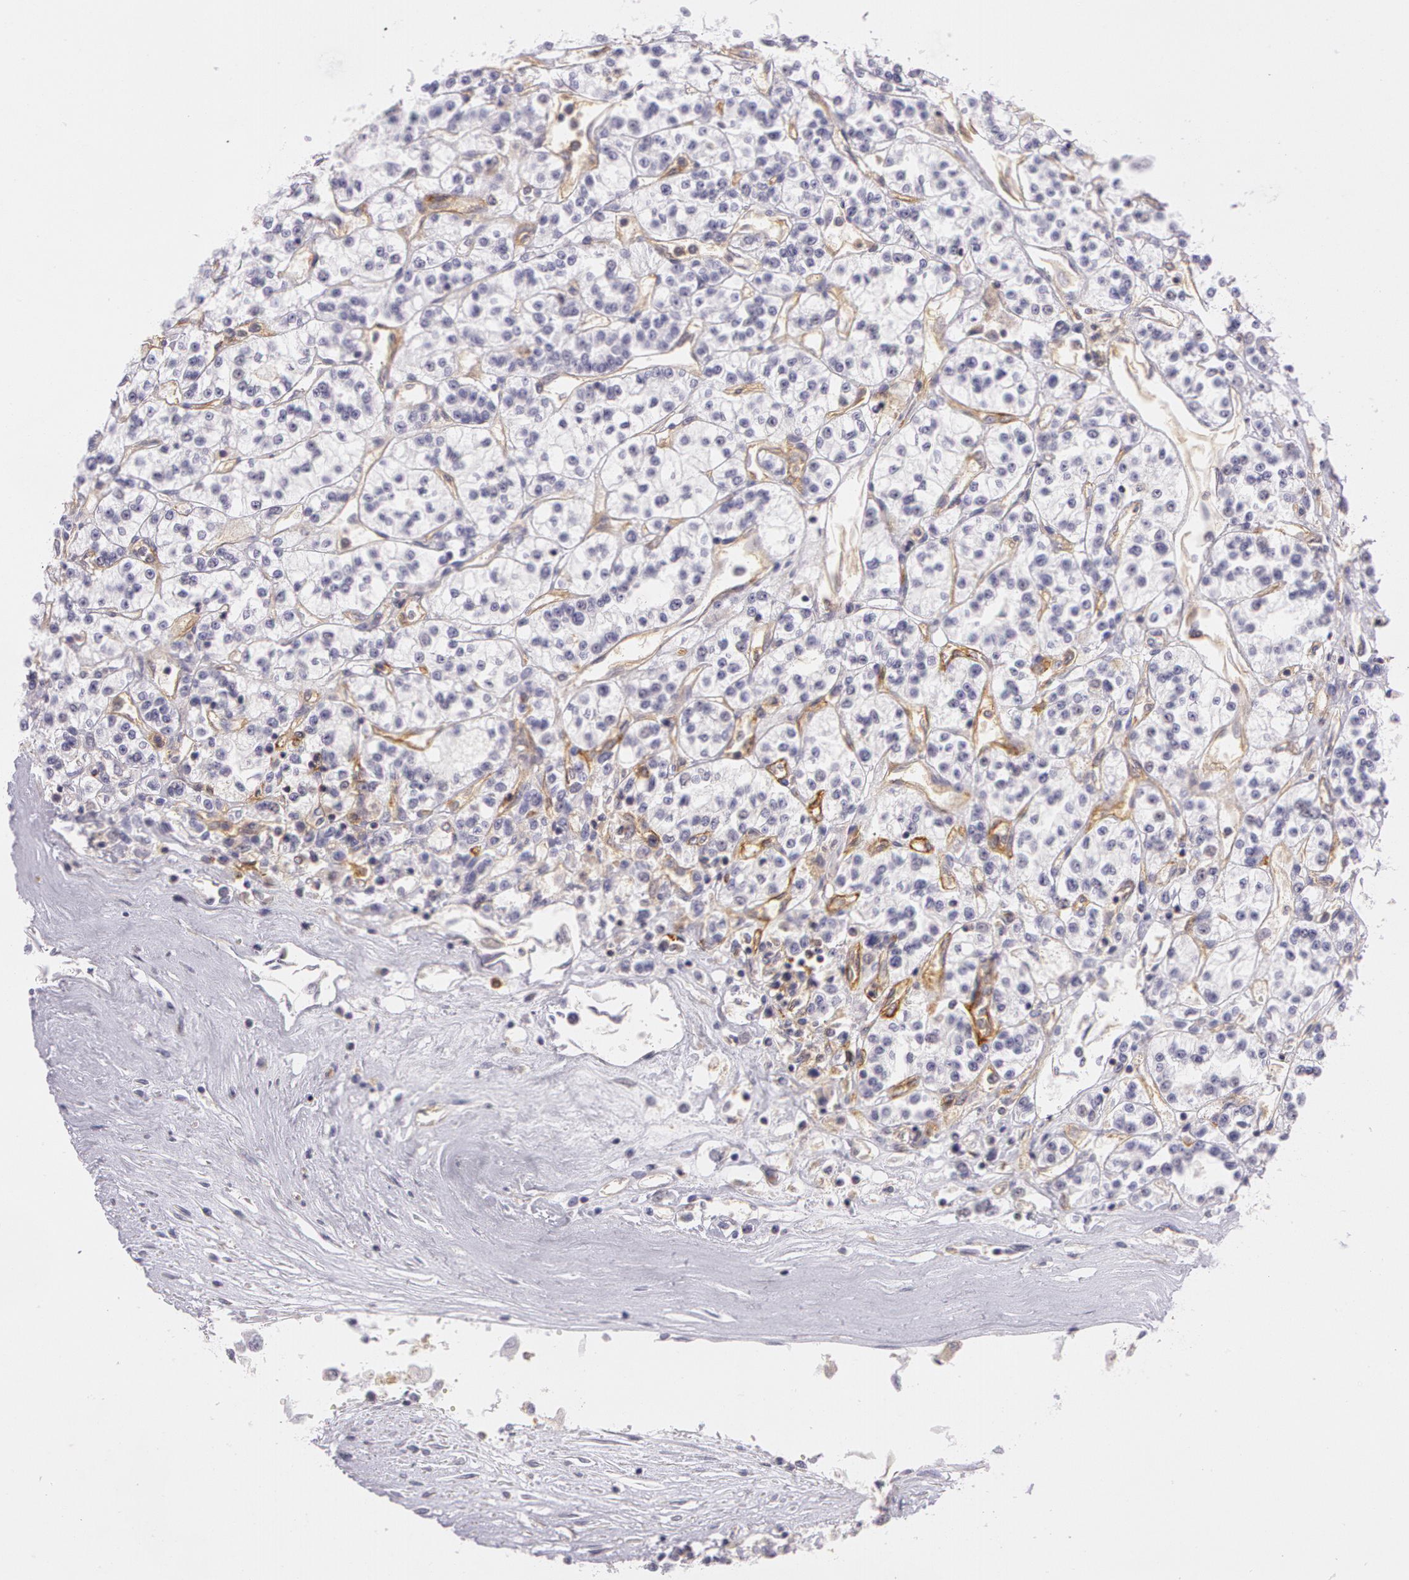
{"staining": {"intensity": "negative", "quantity": "none", "location": "none"}, "tissue": "renal cancer", "cell_type": "Tumor cells", "image_type": "cancer", "snomed": [{"axis": "morphology", "description": "Adenocarcinoma, NOS"}, {"axis": "topography", "description": "Kidney"}], "caption": "Immunohistochemical staining of renal adenocarcinoma demonstrates no significant positivity in tumor cells.", "gene": "LY75", "patient": {"sex": "female", "age": 76}}